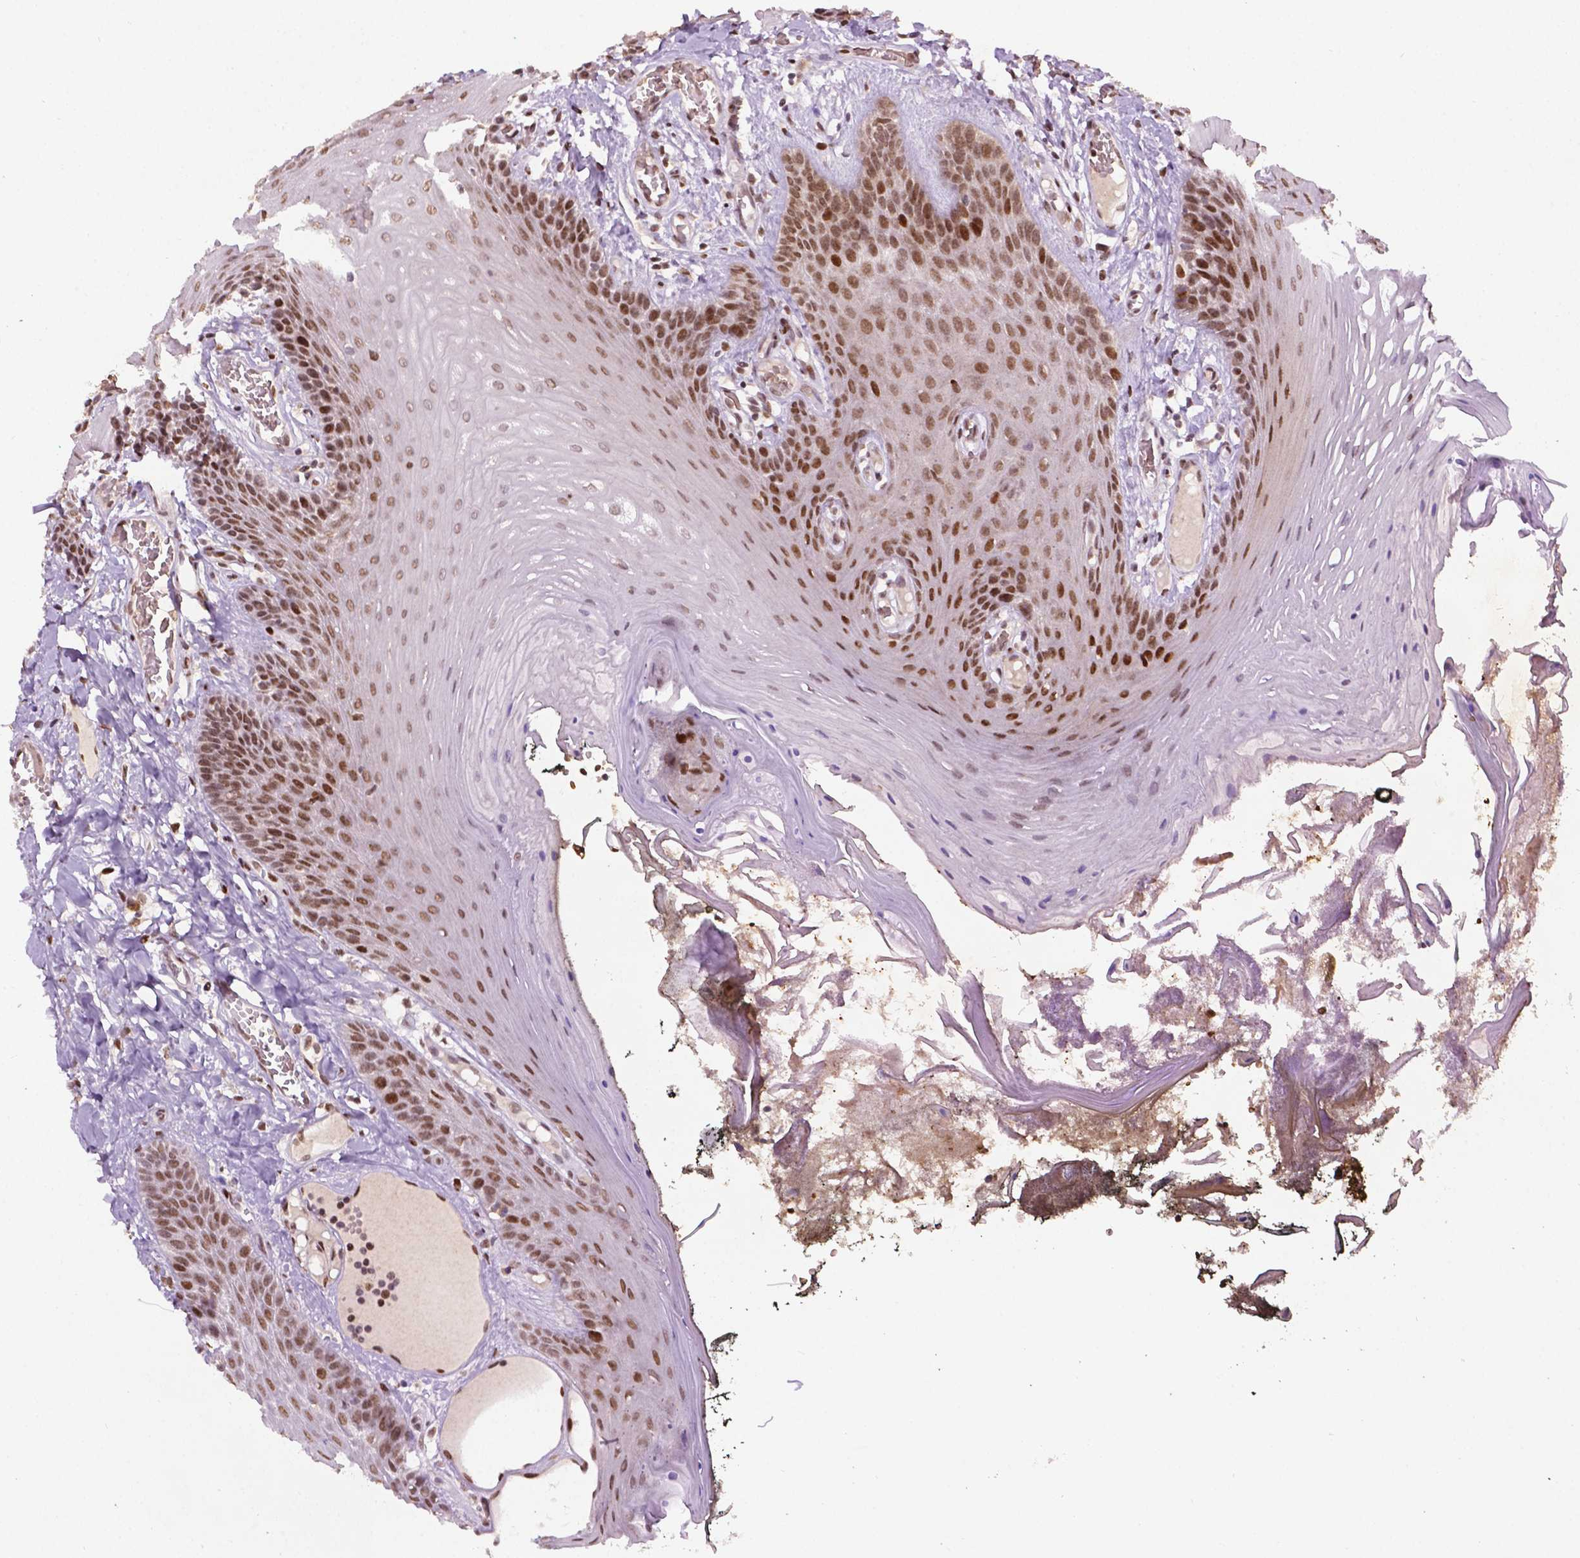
{"staining": {"intensity": "moderate", "quantity": ">75%", "location": "nuclear"}, "tissue": "oral mucosa", "cell_type": "Squamous epithelial cells", "image_type": "normal", "snomed": [{"axis": "morphology", "description": "Normal tissue, NOS"}, {"axis": "topography", "description": "Oral tissue"}], "caption": "High-magnification brightfield microscopy of normal oral mucosa stained with DAB (brown) and counterstained with hematoxylin (blue). squamous epithelial cells exhibit moderate nuclear expression is appreciated in approximately>75% of cells.", "gene": "ZNF41", "patient": {"sex": "male", "age": 9}}